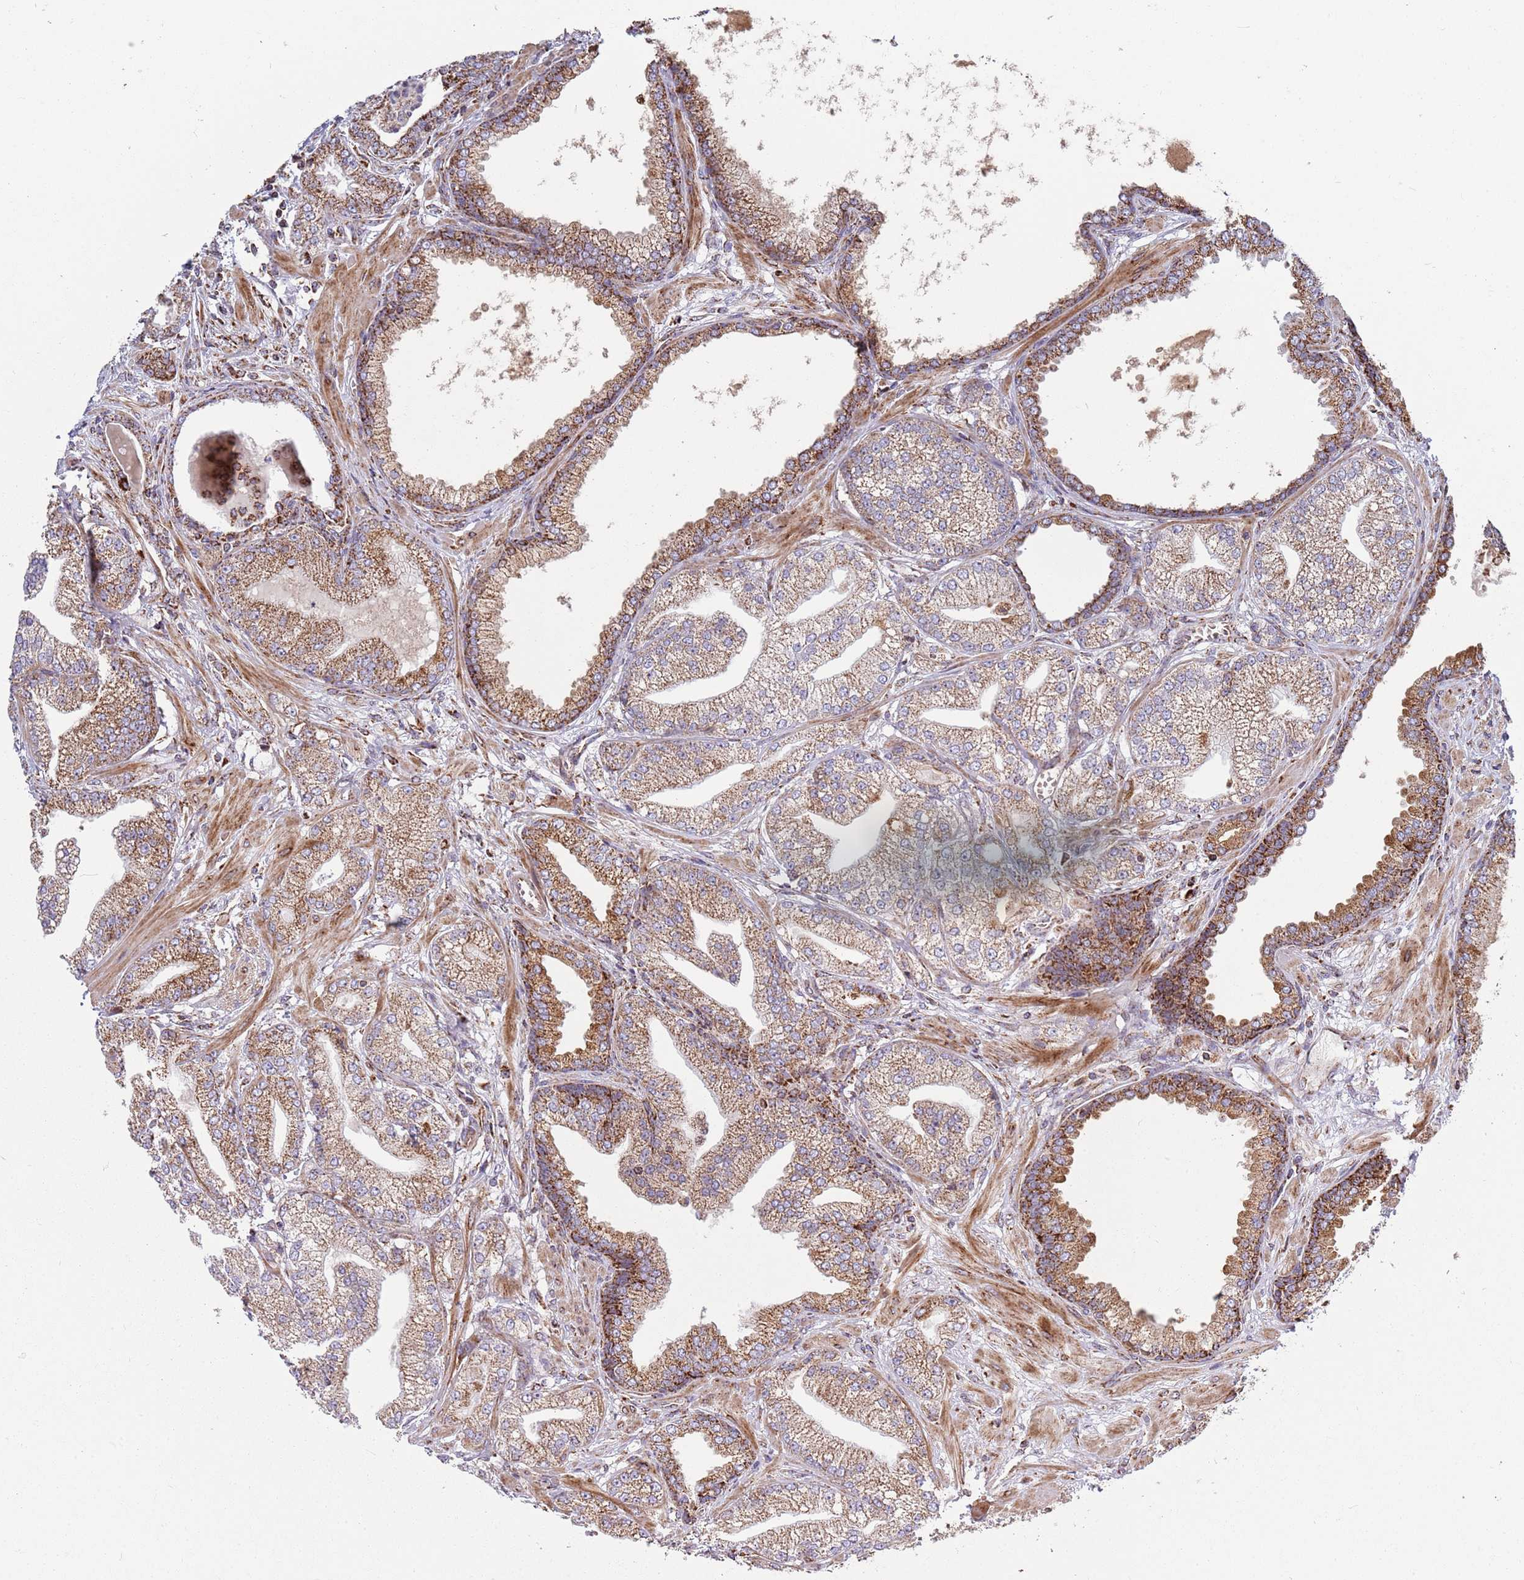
{"staining": {"intensity": "moderate", "quantity": ">75%", "location": "cytoplasmic/membranous"}, "tissue": "prostate cancer", "cell_type": "Tumor cells", "image_type": "cancer", "snomed": [{"axis": "morphology", "description": "Adenocarcinoma, Low grade"}, {"axis": "topography", "description": "Prostate"}], "caption": "Immunohistochemical staining of prostate cancer (adenocarcinoma (low-grade)) reveals medium levels of moderate cytoplasmic/membranous protein staining in approximately >75% of tumor cells. Nuclei are stained in blue.", "gene": "ATP5PD", "patient": {"sex": "male", "age": 55}}